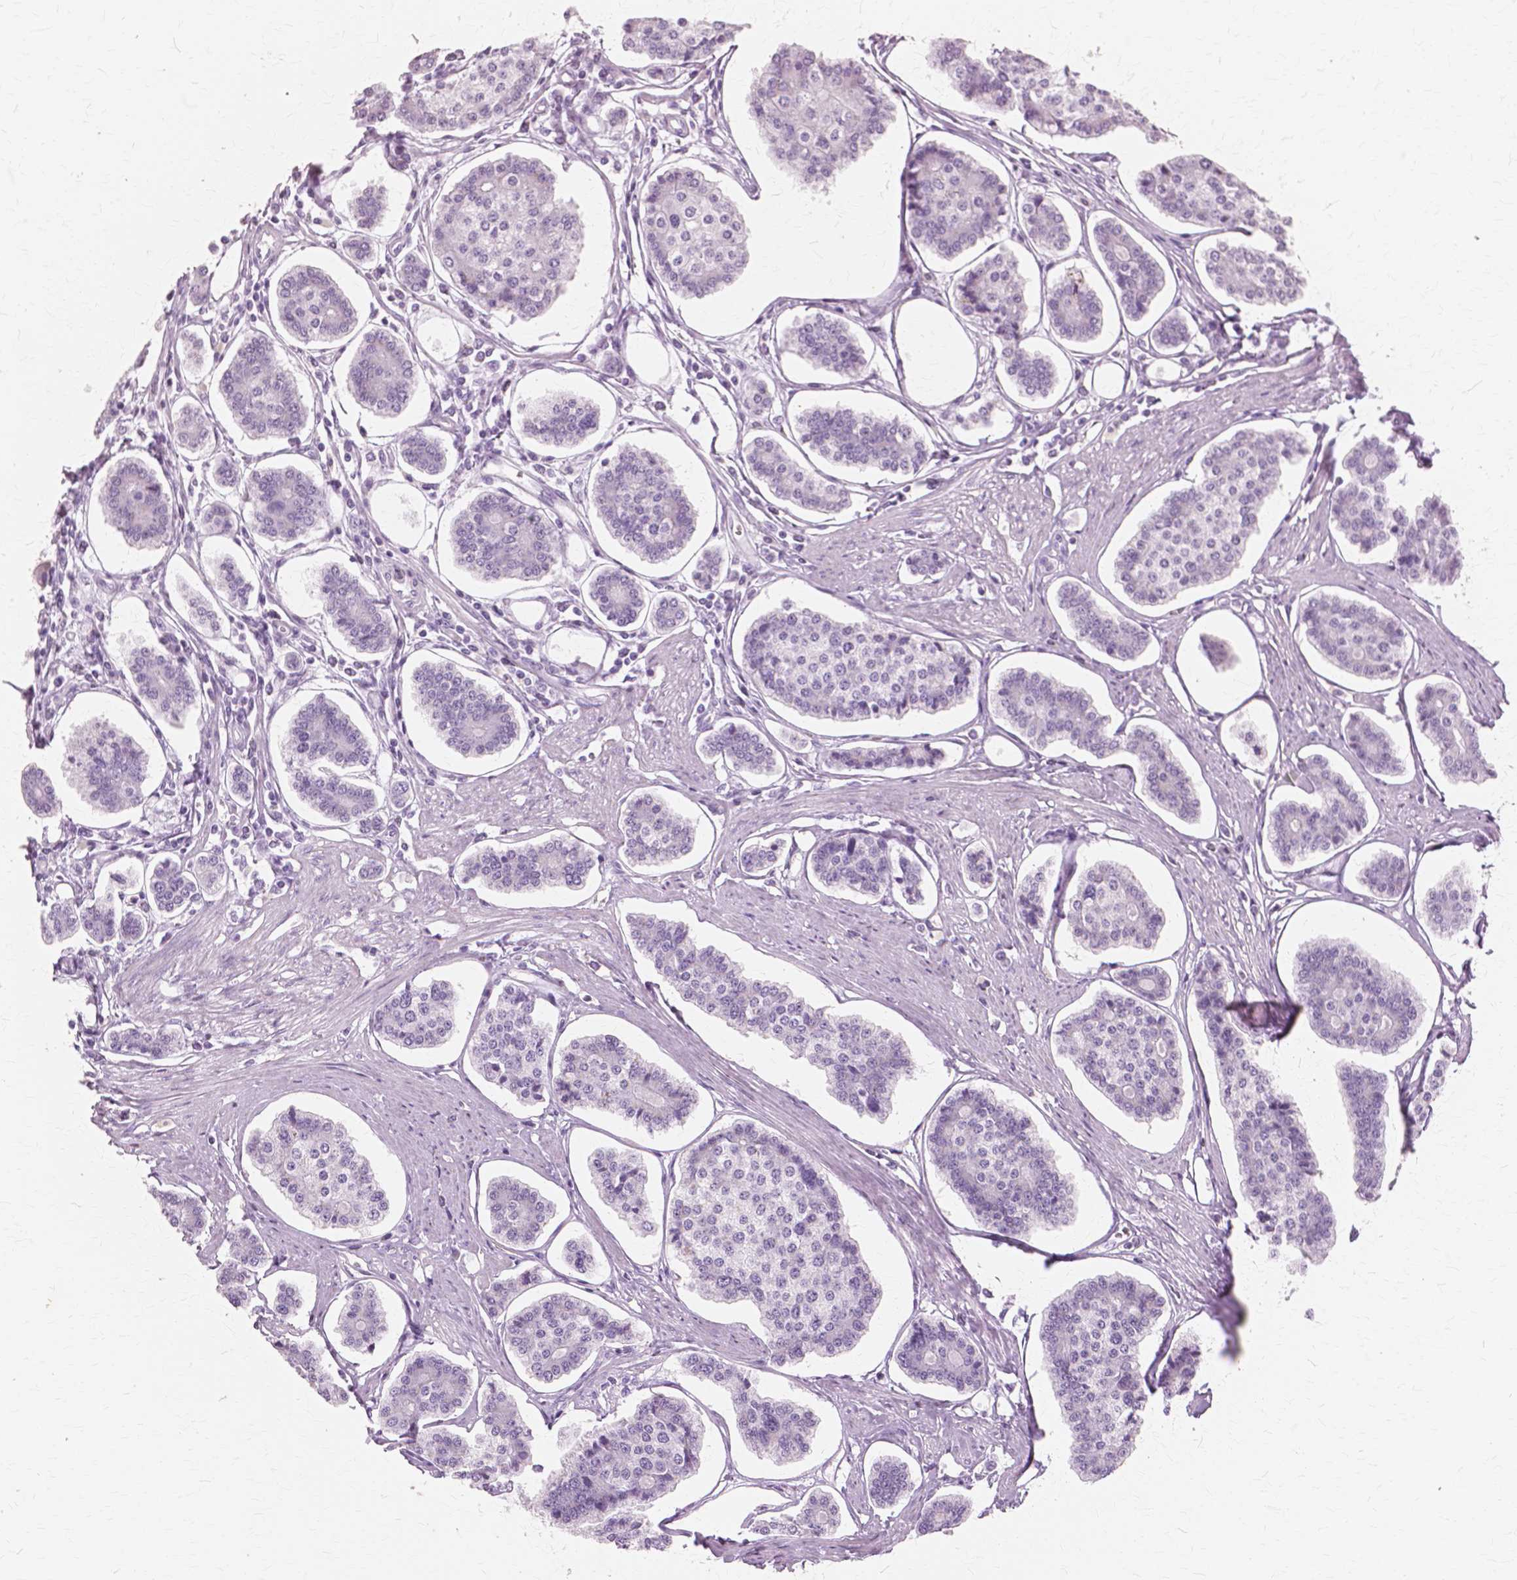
{"staining": {"intensity": "negative", "quantity": "none", "location": "none"}, "tissue": "carcinoid", "cell_type": "Tumor cells", "image_type": "cancer", "snomed": [{"axis": "morphology", "description": "Carcinoid, malignant, NOS"}, {"axis": "topography", "description": "Small intestine"}], "caption": "High magnification brightfield microscopy of carcinoid (malignant) stained with DAB (brown) and counterstained with hematoxylin (blue): tumor cells show no significant positivity.", "gene": "SFTPD", "patient": {"sex": "female", "age": 65}}